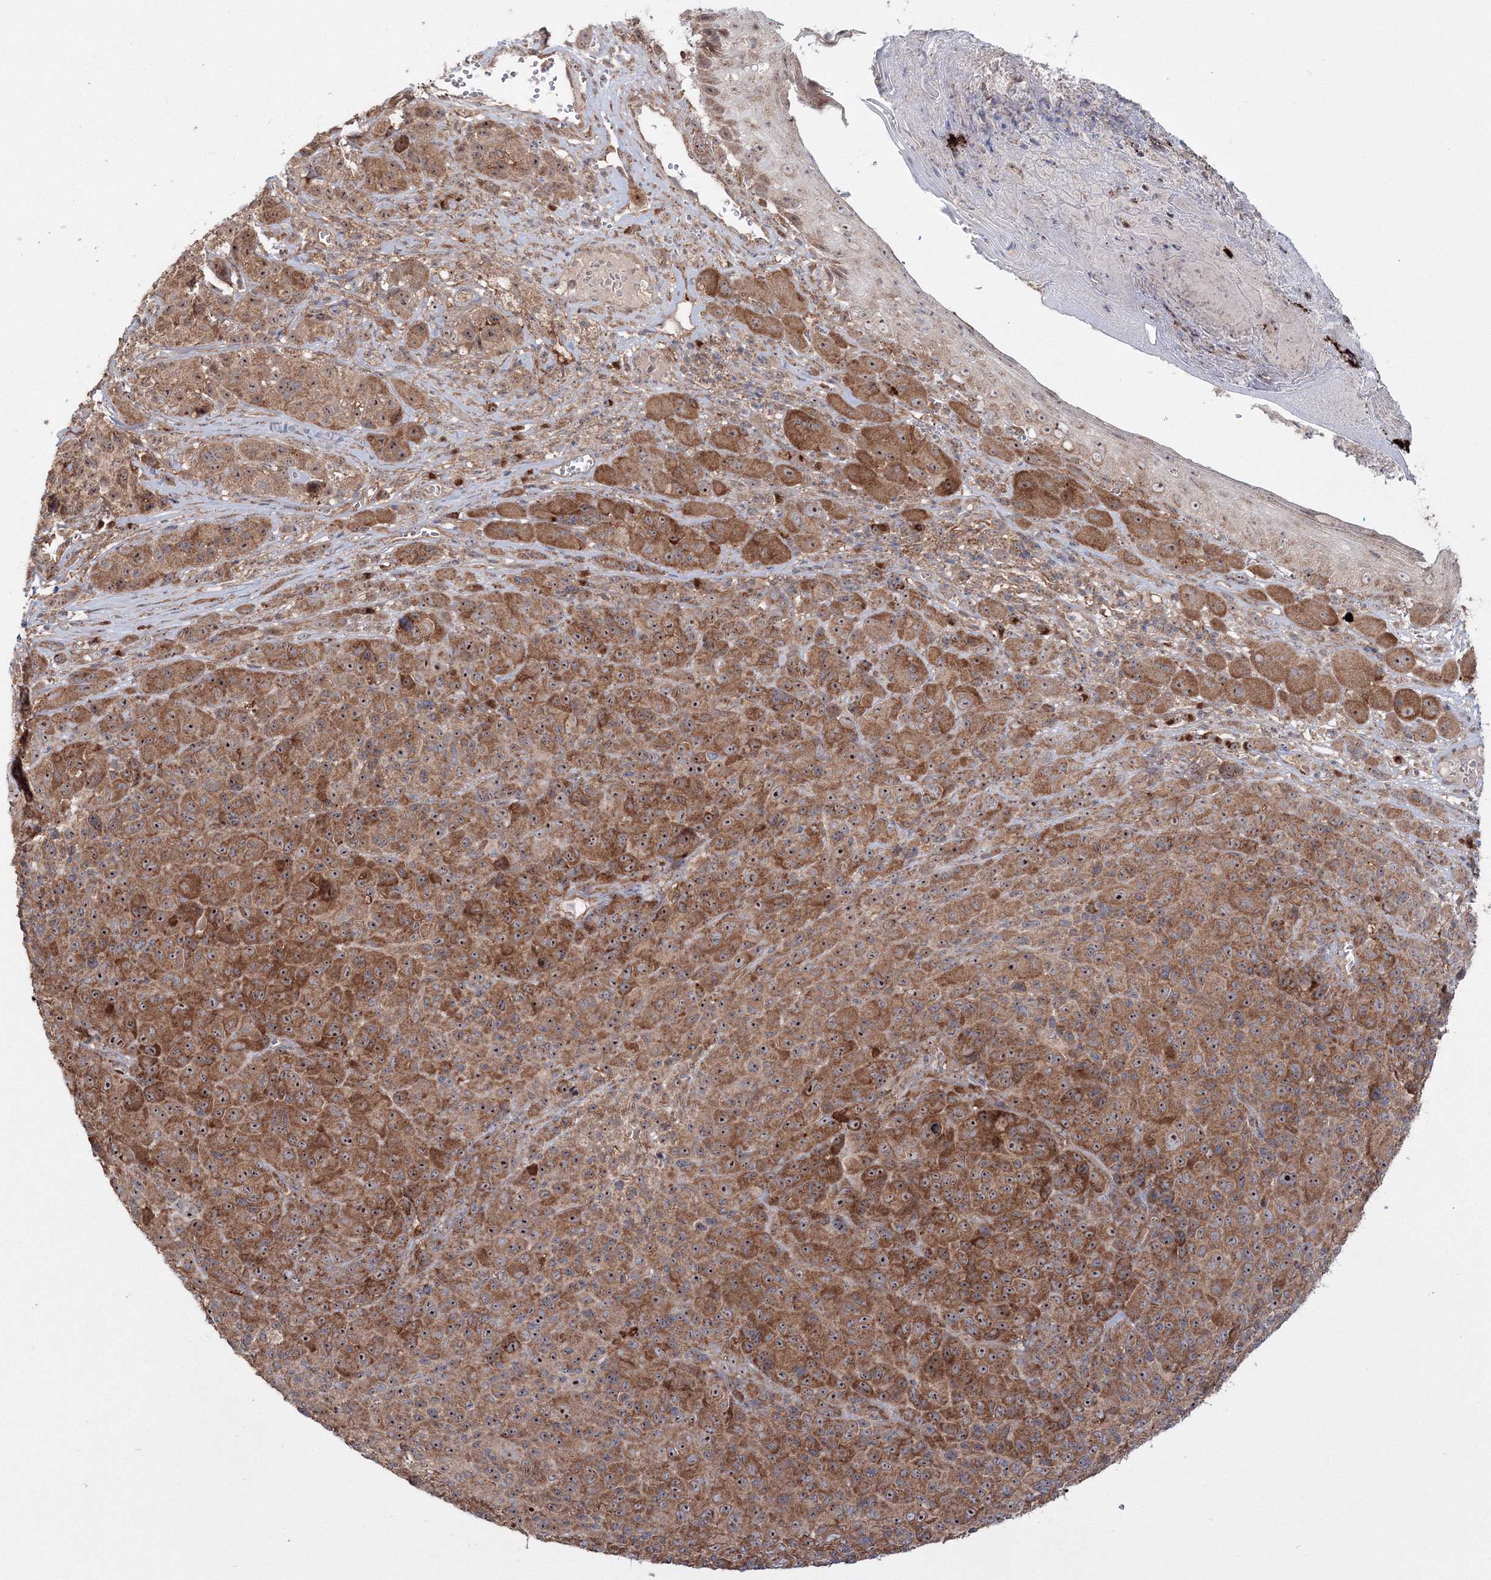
{"staining": {"intensity": "strong", "quantity": ">75%", "location": "cytoplasmic/membranous,nuclear"}, "tissue": "melanoma", "cell_type": "Tumor cells", "image_type": "cancer", "snomed": [{"axis": "morphology", "description": "Malignant melanoma, NOS"}, {"axis": "topography", "description": "Skin of trunk"}], "caption": "About >75% of tumor cells in malignant melanoma demonstrate strong cytoplasmic/membranous and nuclear protein staining as visualized by brown immunohistochemical staining.", "gene": "PEX13", "patient": {"sex": "male", "age": 71}}